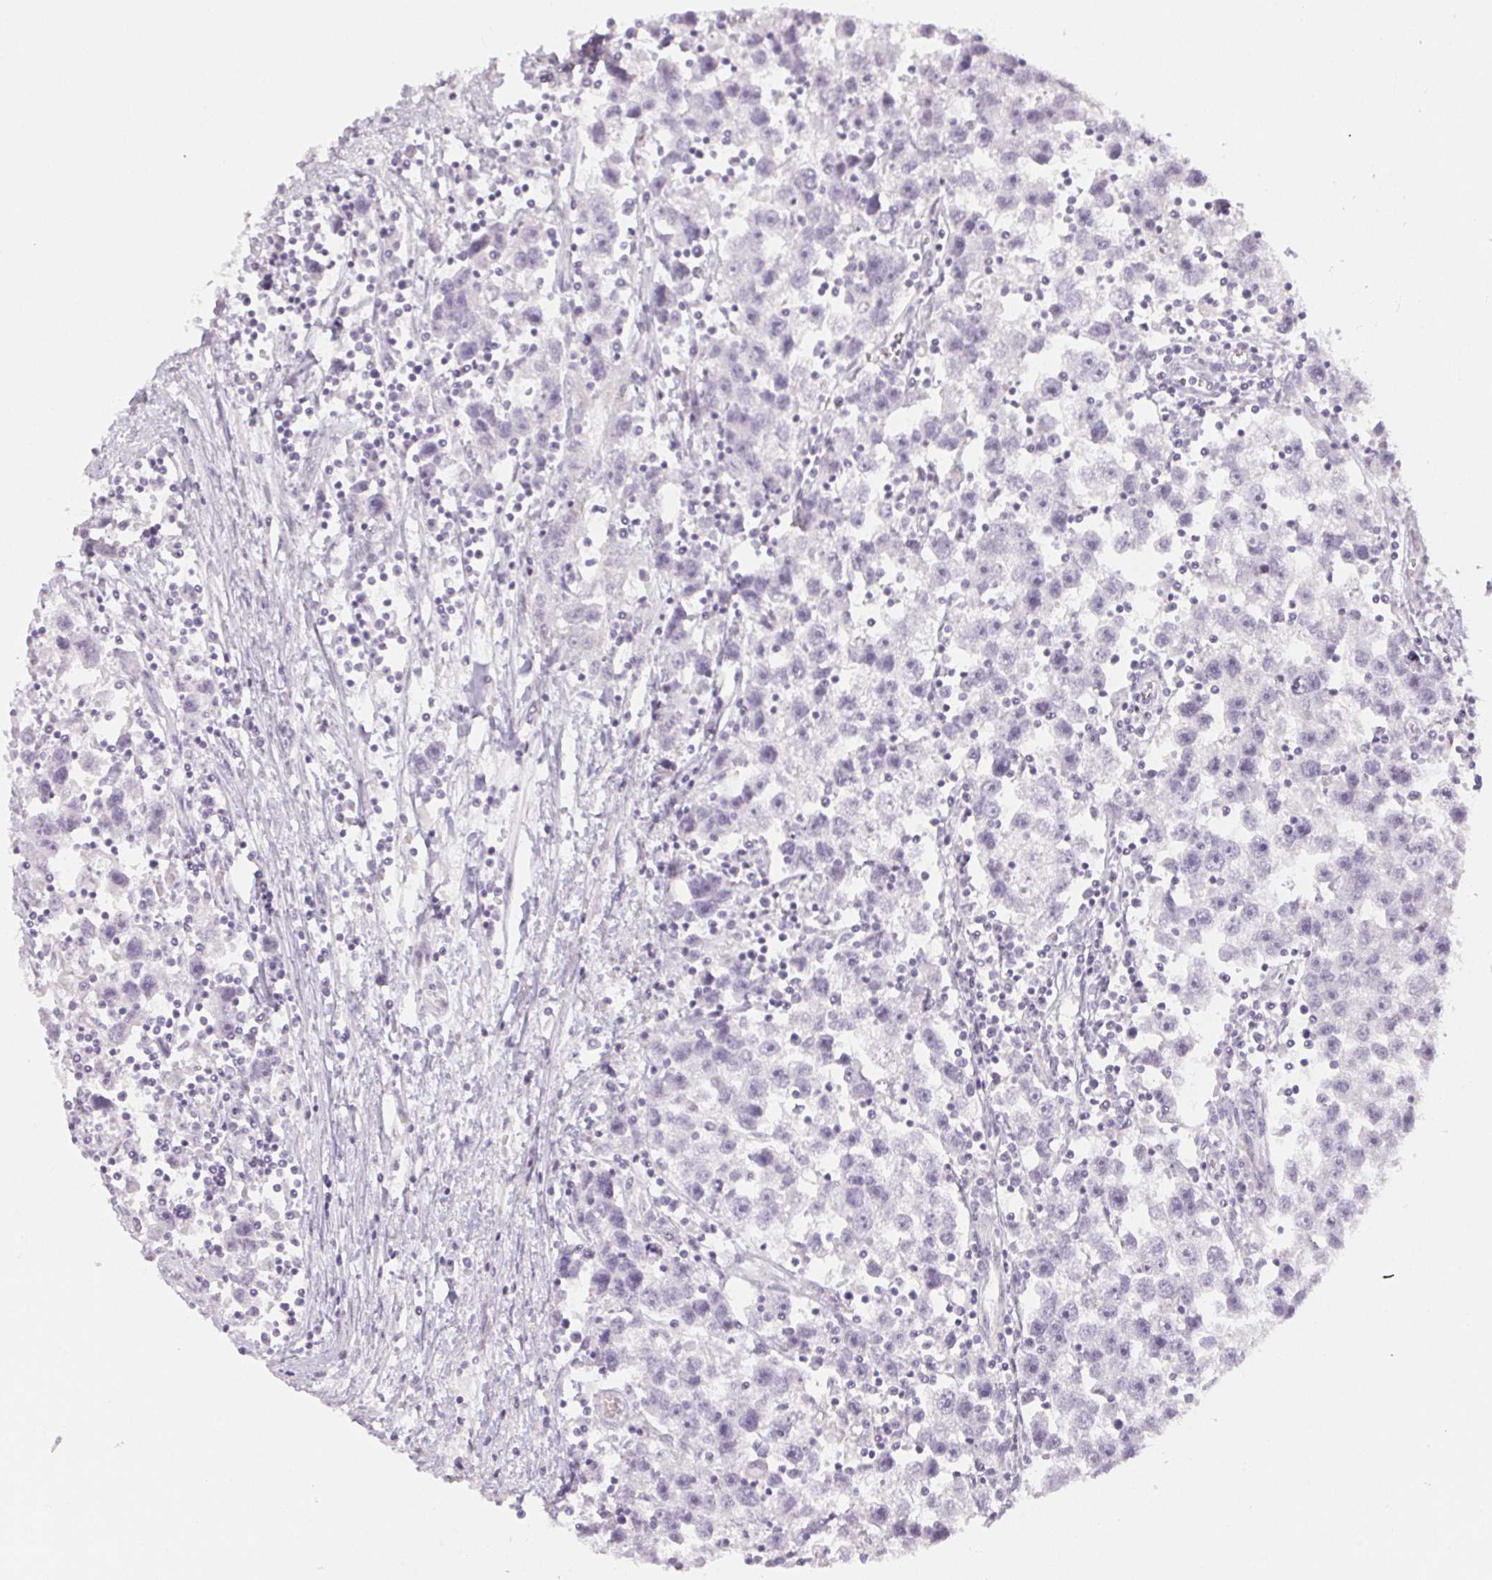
{"staining": {"intensity": "negative", "quantity": "none", "location": "none"}, "tissue": "testis cancer", "cell_type": "Tumor cells", "image_type": "cancer", "snomed": [{"axis": "morphology", "description": "Seminoma, NOS"}, {"axis": "topography", "description": "Testis"}], "caption": "Immunohistochemistry (IHC) photomicrograph of testis cancer stained for a protein (brown), which shows no staining in tumor cells.", "gene": "GDAP1L1", "patient": {"sex": "male", "age": 30}}